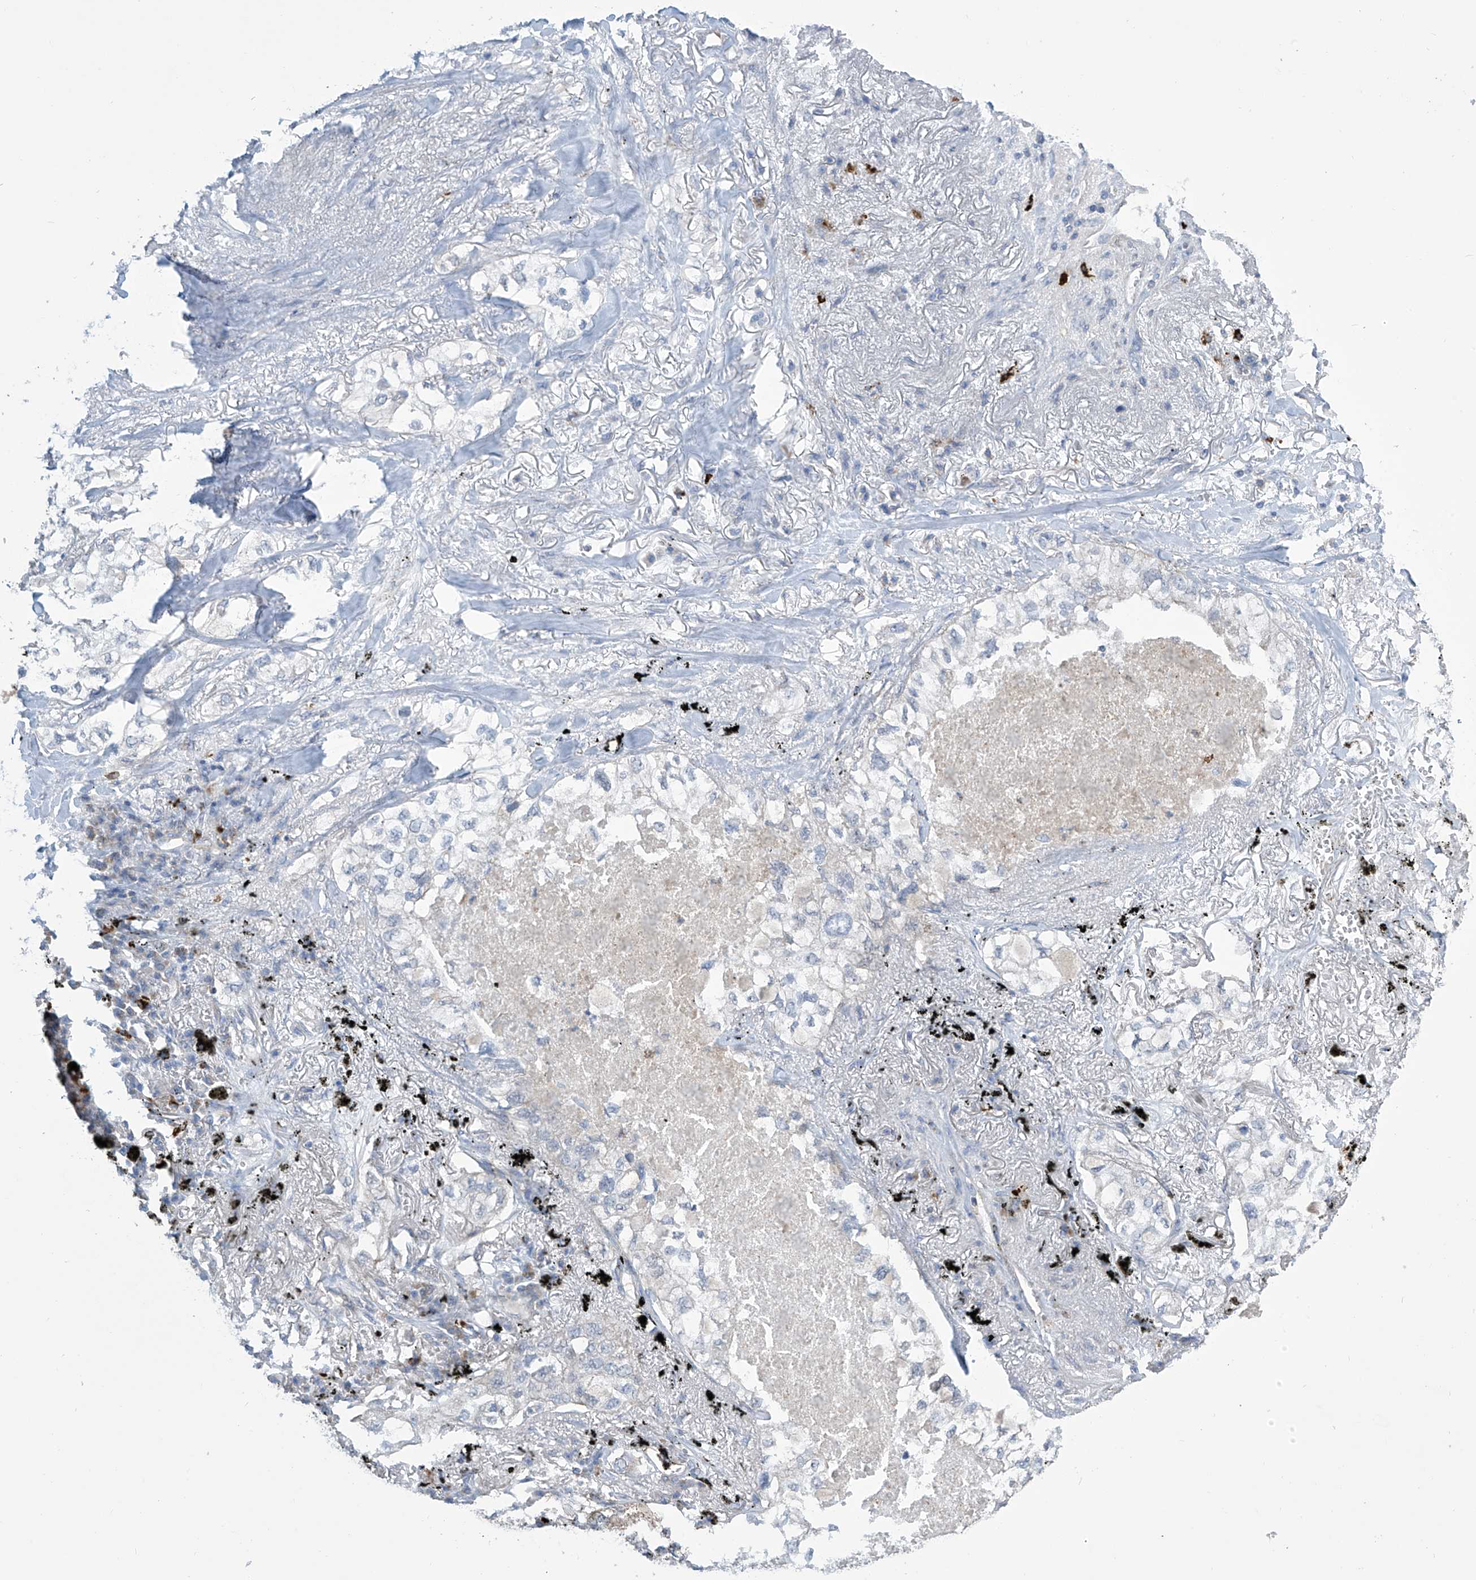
{"staining": {"intensity": "negative", "quantity": "none", "location": "none"}, "tissue": "lung cancer", "cell_type": "Tumor cells", "image_type": "cancer", "snomed": [{"axis": "morphology", "description": "Adenocarcinoma, NOS"}, {"axis": "topography", "description": "Lung"}], "caption": "Immunohistochemical staining of lung cancer (adenocarcinoma) reveals no significant expression in tumor cells.", "gene": "IBA57", "patient": {"sex": "male", "age": 65}}